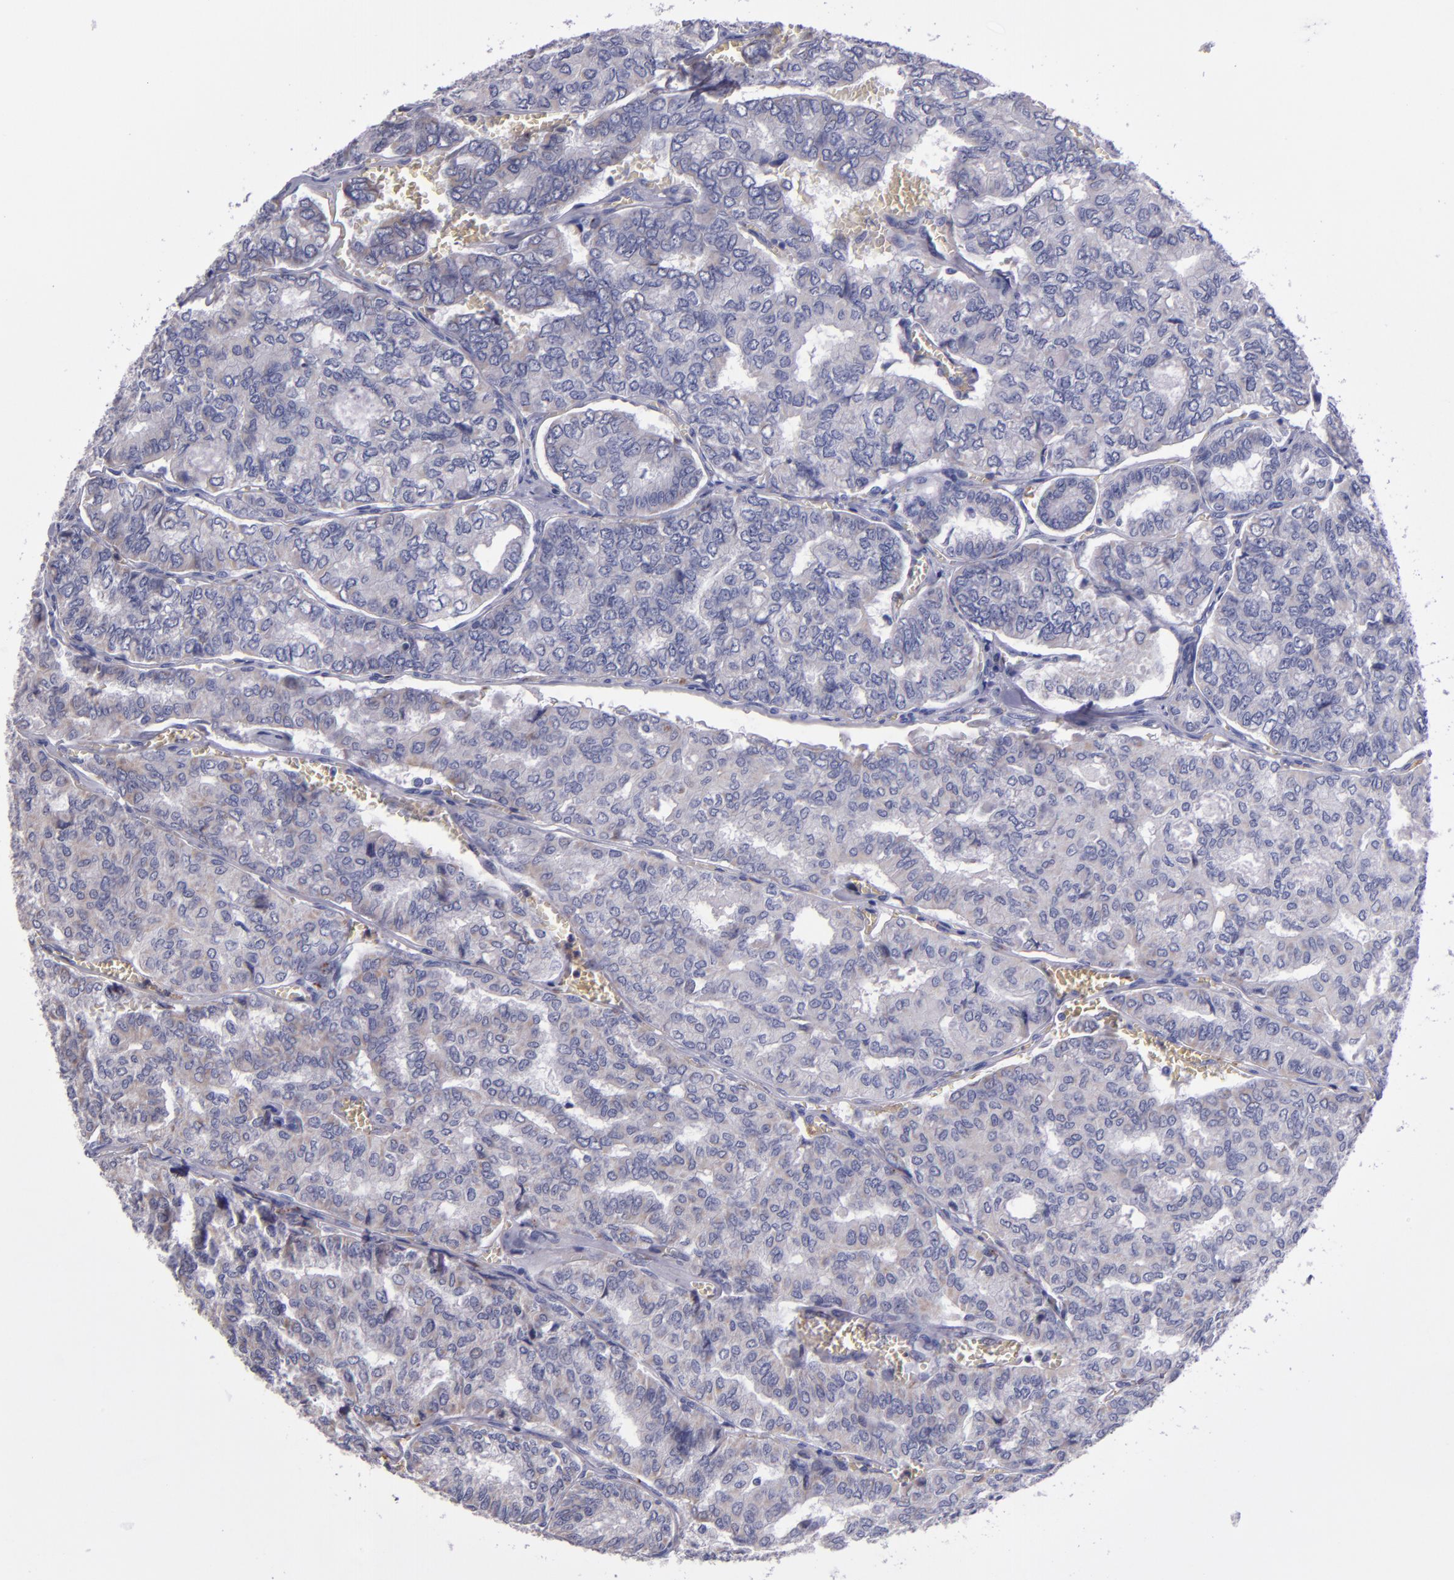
{"staining": {"intensity": "weak", "quantity": "25%-75%", "location": "cytoplasmic/membranous"}, "tissue": "thyroid cancer", "cell_type": "Tumor cells", "image_type": "cancer", "snomed": [{"axis": "morphology", "description": "Papillary adenocarcinoma, NOS"}, {"axis": "topography", "description": "Thyroid gland"}], "caption": "Thyroid papillary adenocarcinoma was stained to show a protein in brown. There is low levels of weak cytoplasmic/membranous positivity in approximately 25%-75% of tumor cells. (IHC, brightfield microscopy, high magnification).", "gene": "RAB41", "patient": {"sex": "female", "age": 35}}